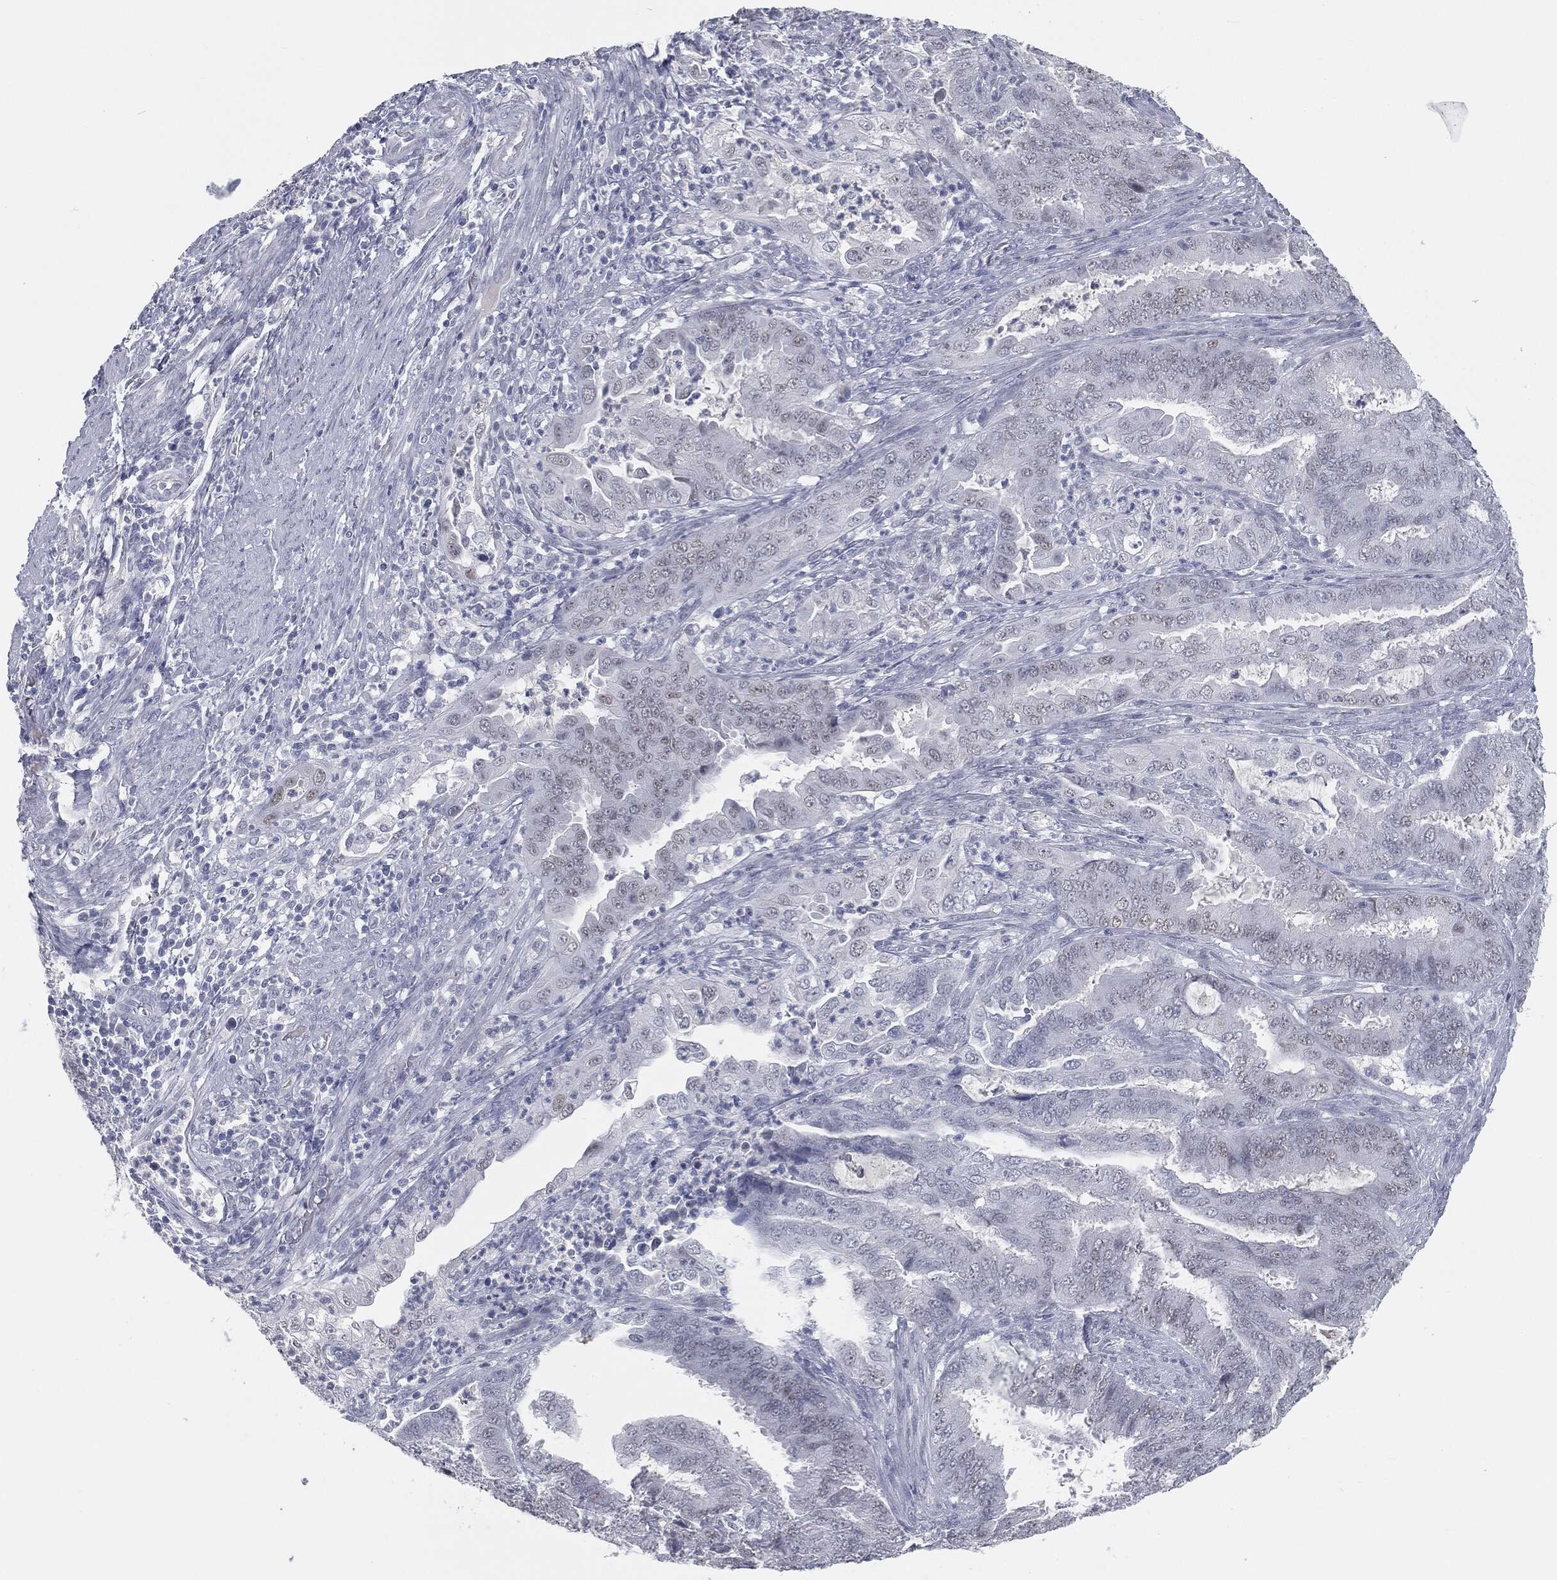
{"staining": {"intensity": "negative", "quantity": "none", "location": "none"}, "tissue": "endometrial cancer", "cell_type": "Tumor cells", "image_type": "cancer", "snomed": [{"axis": "morphology", "description": "Adenocarcinoma, NOS"}, {"axis": "topography", "description": "Endometrium"}], "caption": "Tumor cells show no significant staining in endometrial cancer (adenocarcinoma).", "gene": "PRAME", "patient": {"sex": "female", "age": 51}}